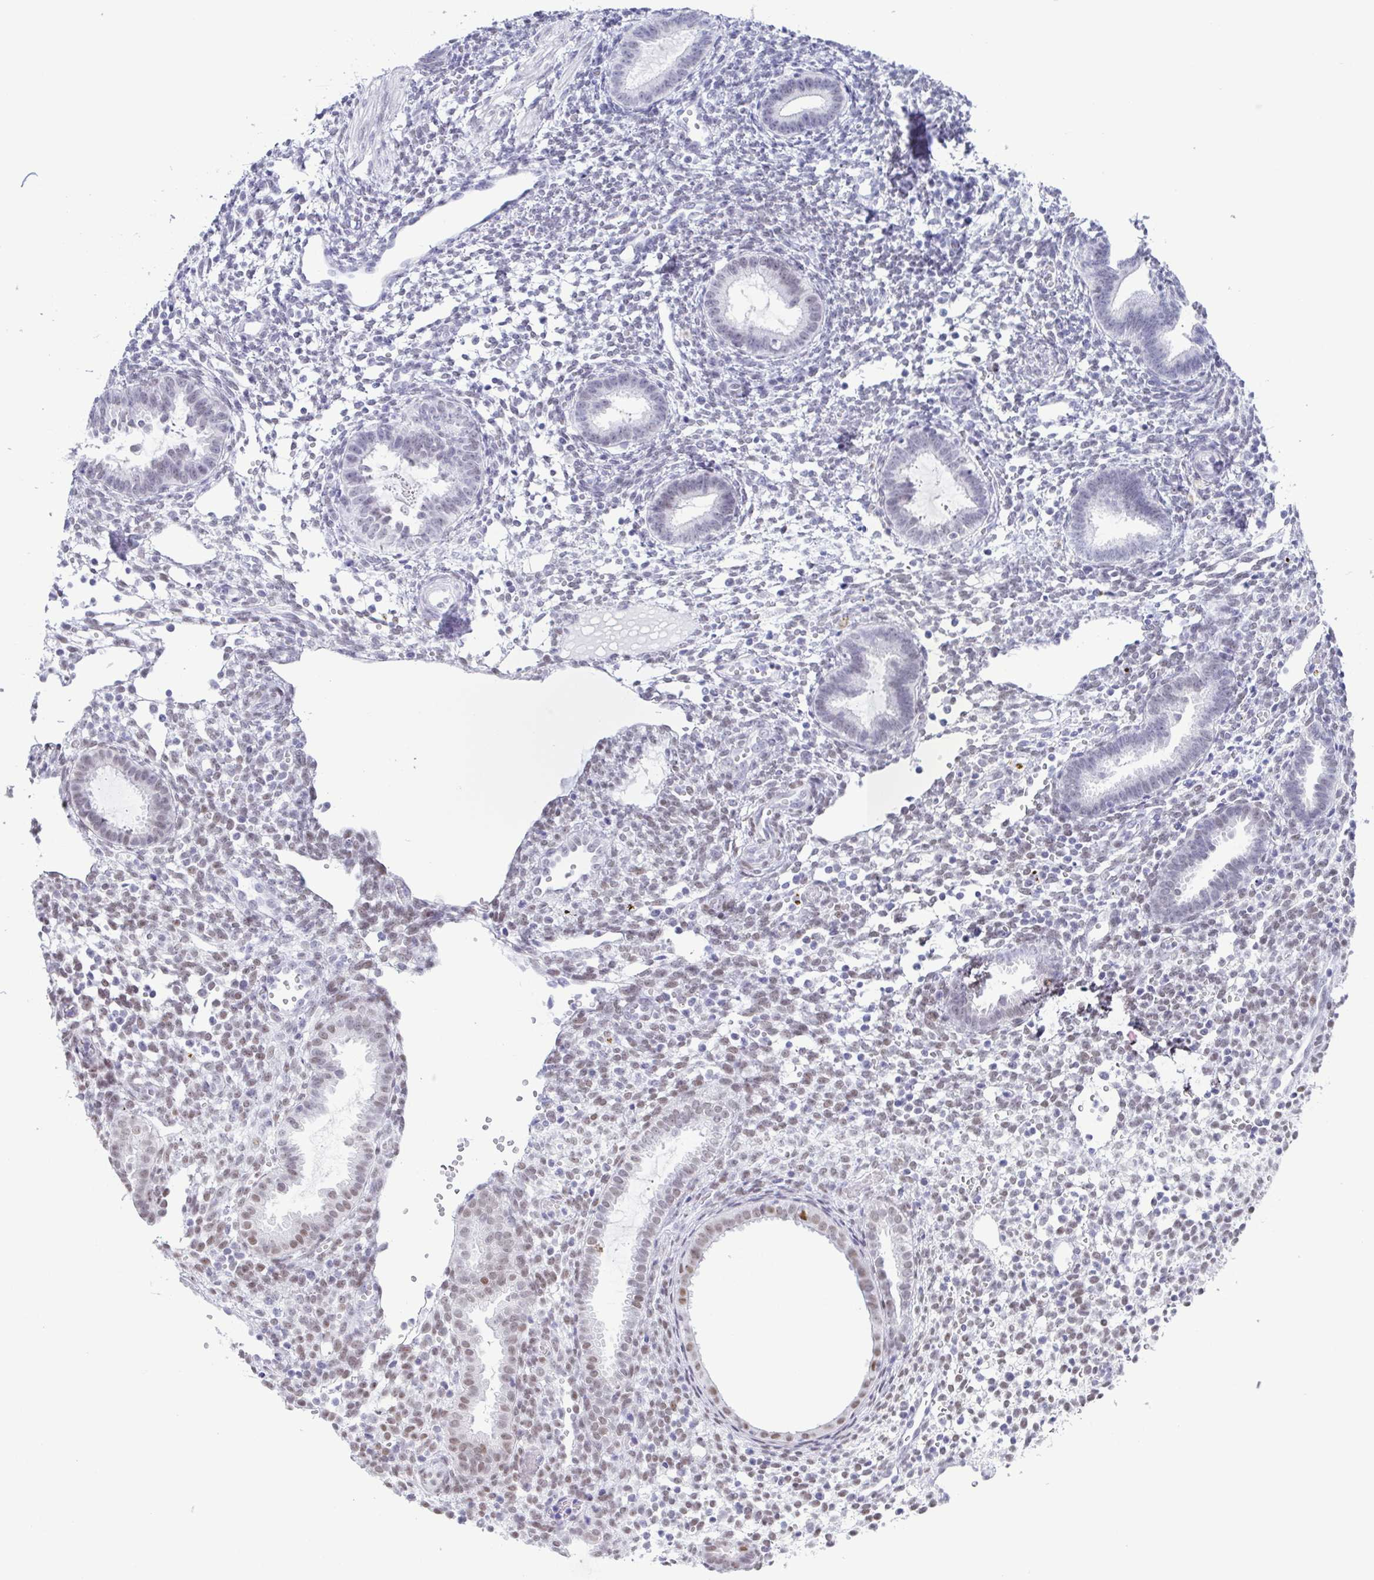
{"staining": {"intensity": "moderate", "quantity": "<25%", "location": "nuclear"}, "tissue": "endometrium", "cell_type": "Cells in endometrial stroma", "image_type": "normal", "snomed": [{"axis": "morphology", "description": "Normal tissue, NOS"}, {"axis": "topography", "description": "Endometrium"}], "caption": "Immunohistochemical staining of benign human endometrium demonstrates <25% levels of moderate nuclear protein expression in approximately <25% of cells in endometrial stroma.", "gene": "SUGP2", "patient": {"sex": "female", "age": 36}}